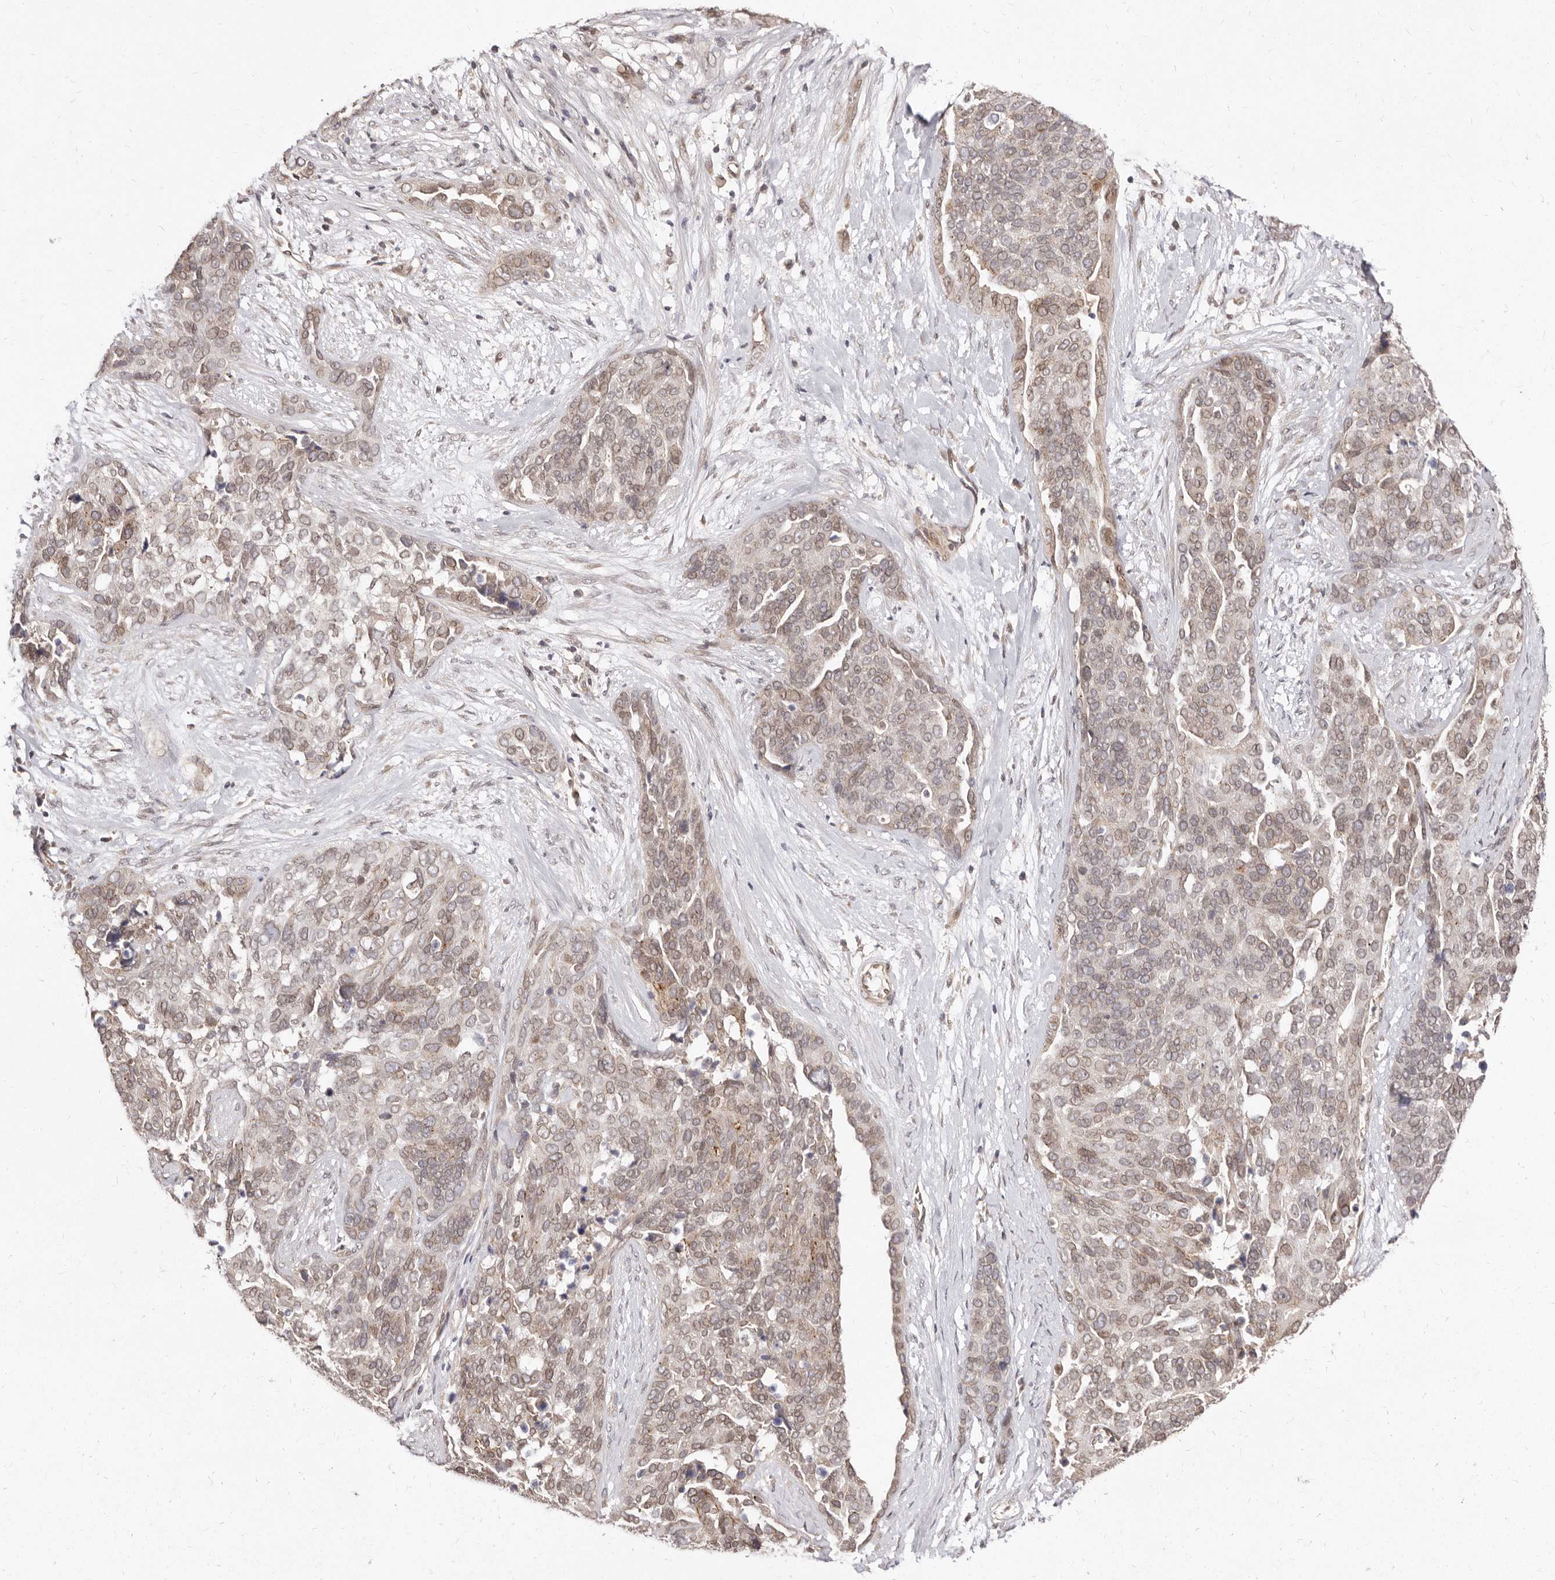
{"staining": {"intensity": "weak", "quantity": "25%-75%", "location": "nuclear"}, "tissue": "ovarian cancer", "cell_type": "Tumor cells", "image_type": "cancer", "snomed": [{"axis": "morphology", "description": "Cystadenocarcinoma, serous, NOS"}, {"axis": "topography", "description": "Ovary"}], "caption": "Tumor cells show low levels of weak nuclear staining in about 25%-75% of cells in human ovarian serous cystadenocarcinoma.", "gene": "LCORL", "patient": {"sex": "female", "age": 44}}